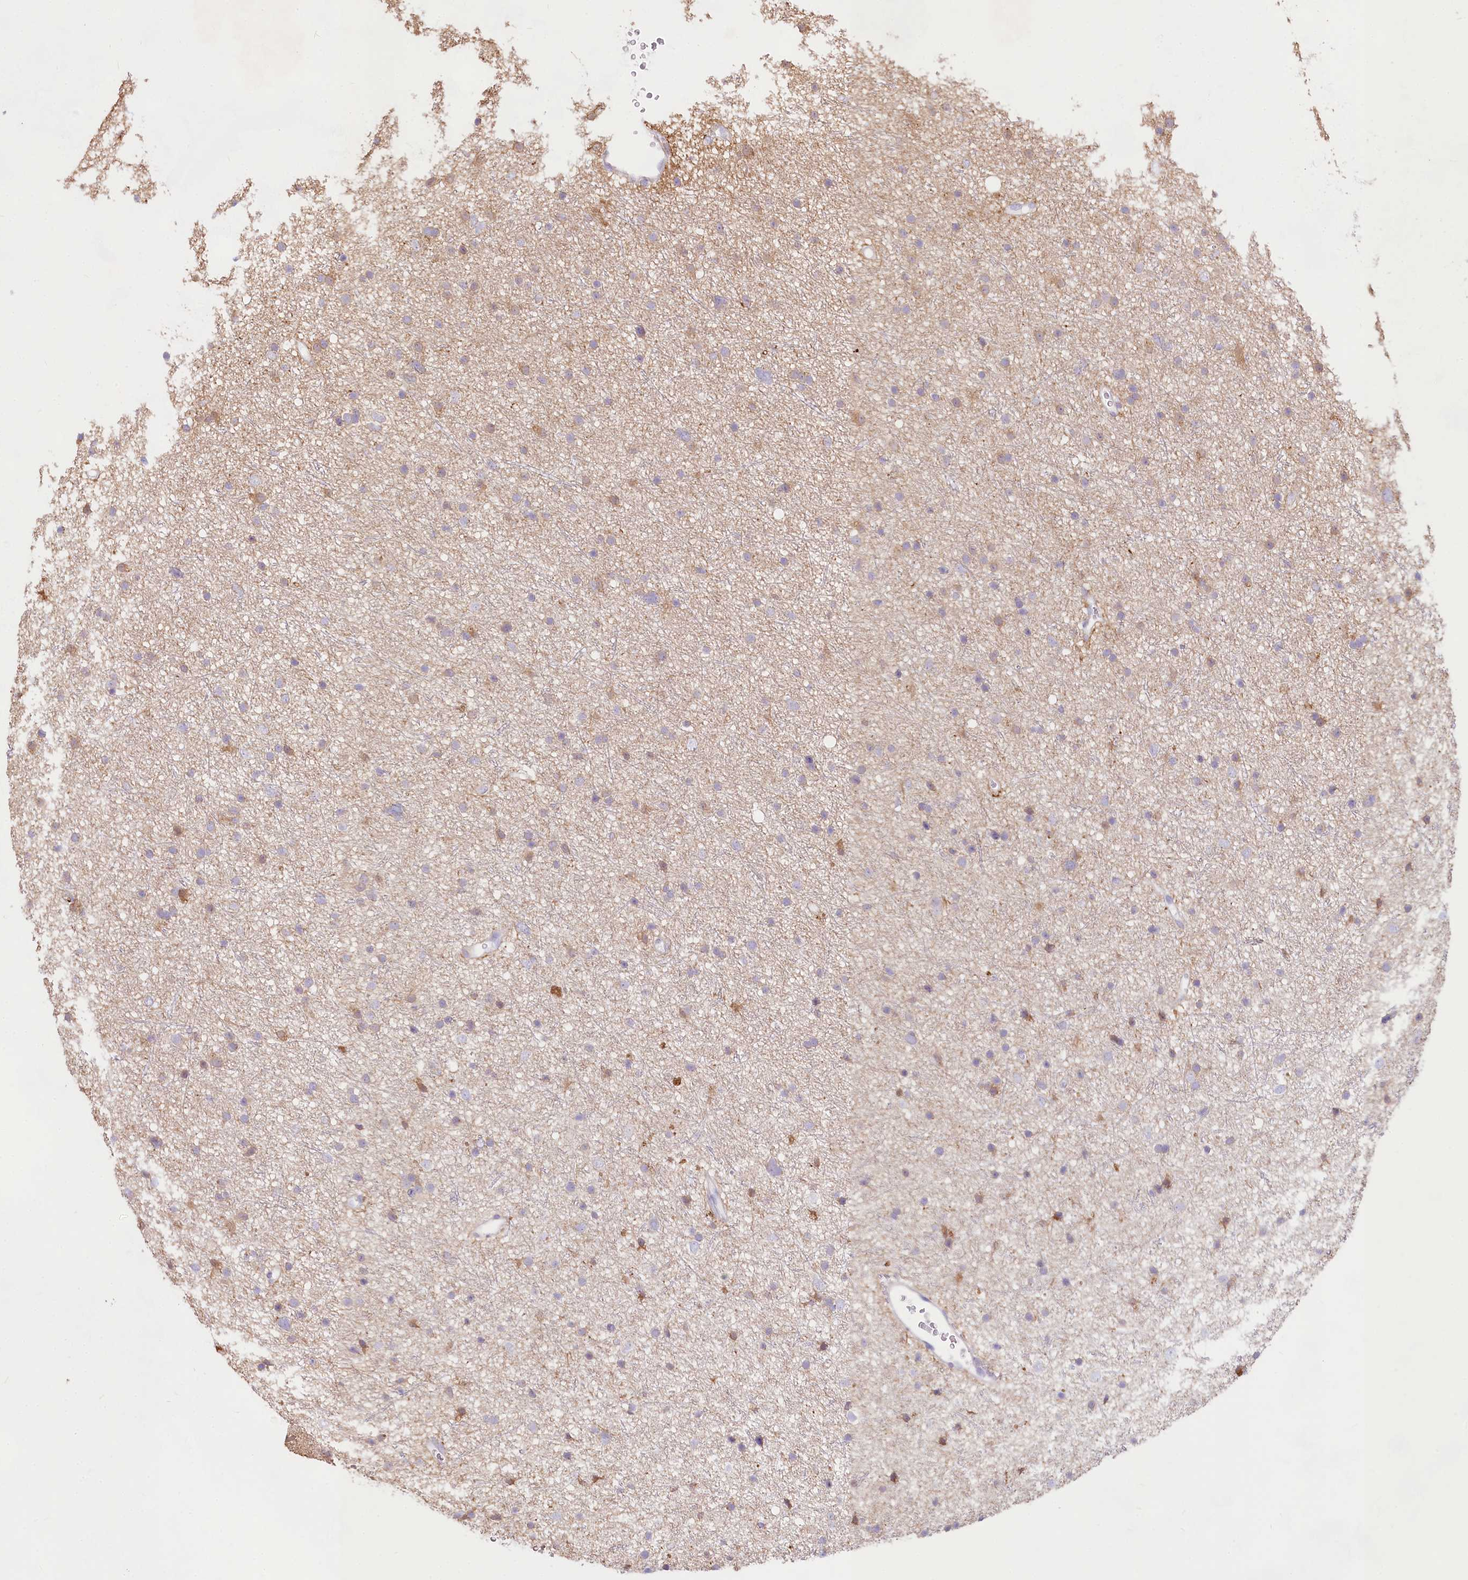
{"staining": {"intensity": "moderate", "quantity": "<25%", "location": "cytoplasmic/membranous"}, "tissue": "glioma", "cell_type": "Tumor cells", "image_type": "cancer", "snomed": [{"axis": "morphology", "description": "Glioma, malignant, Low grade"}, {"axis": "topography", "description": "Cerebral cortex"}], "caption": "Low-grade glioma (malignant) stained with a brown dye demonstrates moderate cytoplasmic/membranous positive positivity in approximately <25% of tumor cells.", "gene": "TASOR2", "patient": {"sex": "female", "age": 39}}